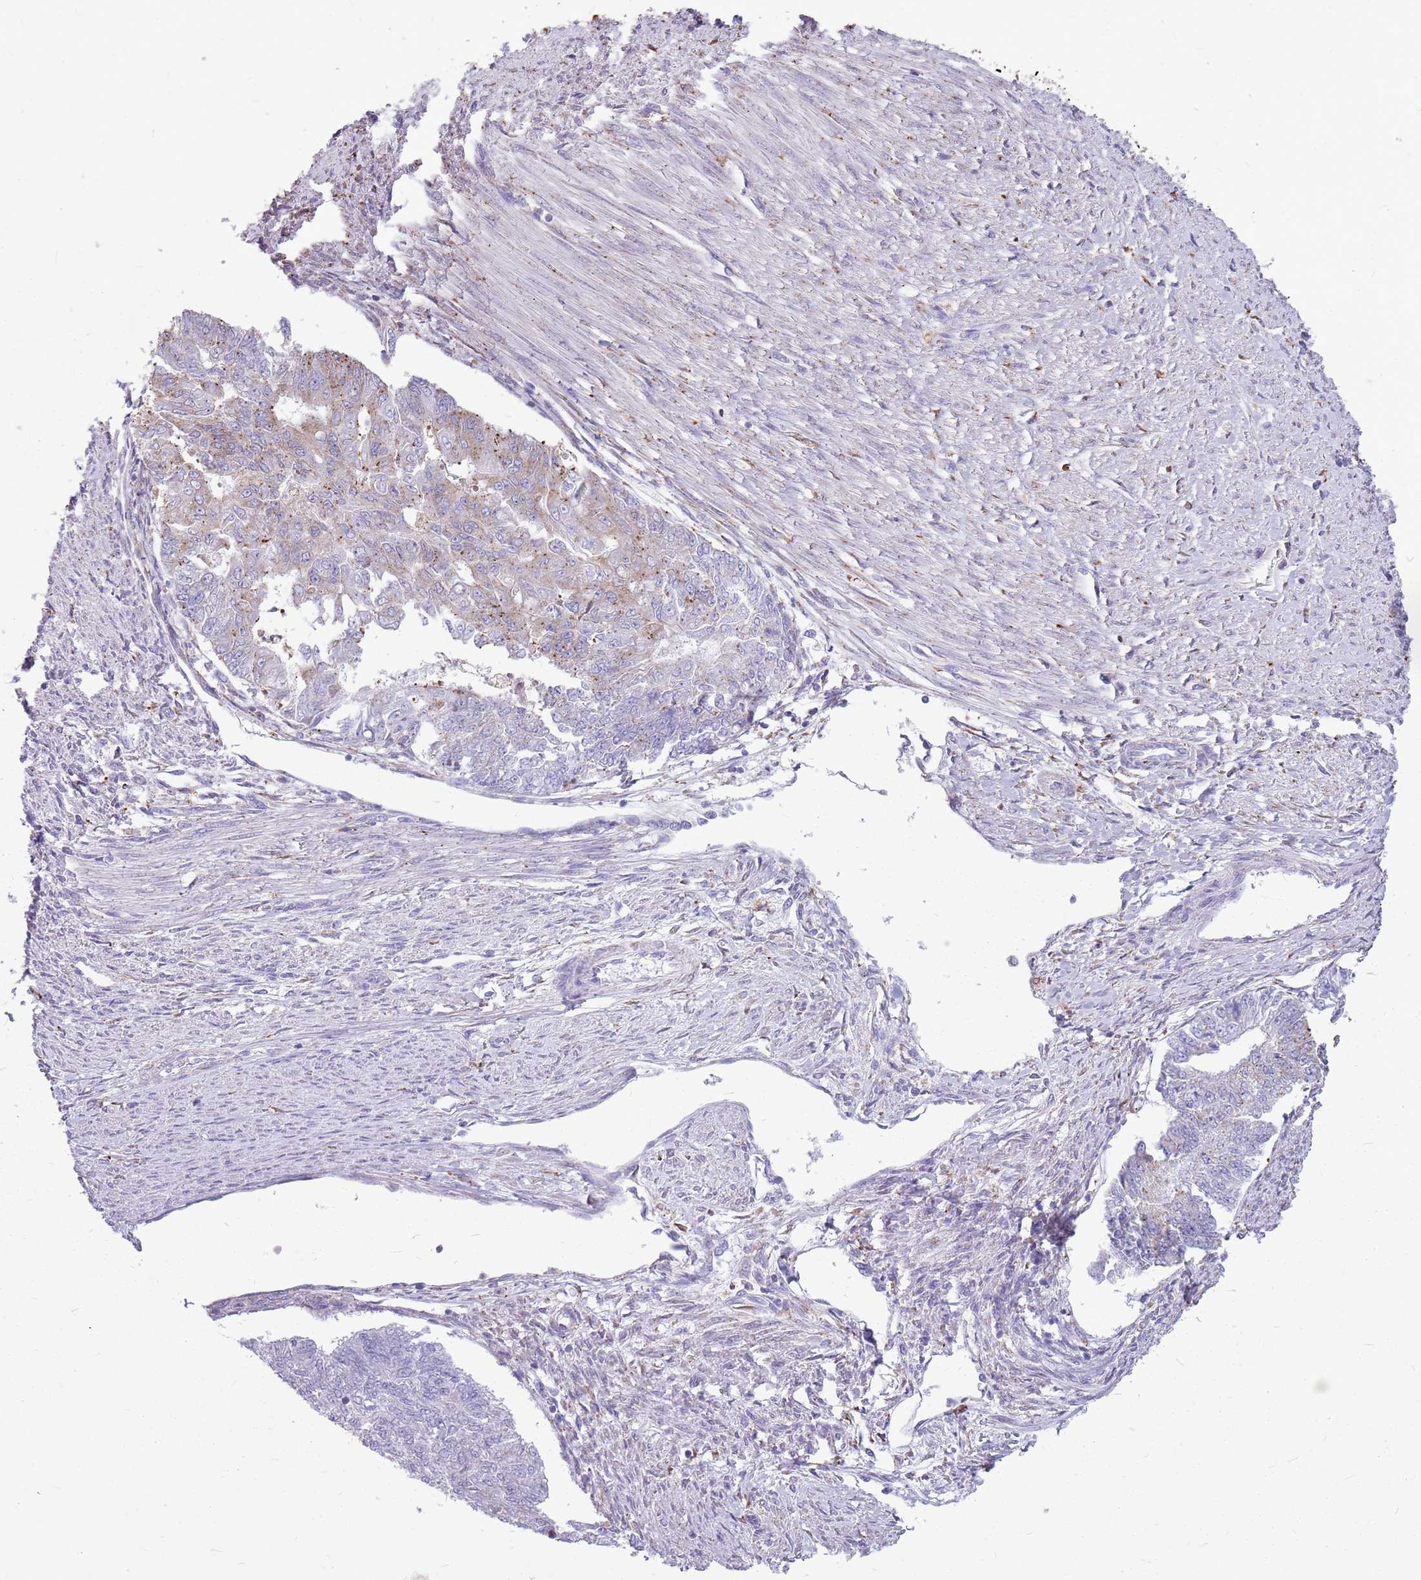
{"staining": {"intensity": "weak", "quantity": "<25%", "location": "cytoplasmic/membranous"}, "tissue": "endometrial cancer", "cell_type": "Tumor cells", "image_type": "cancer", "snomed": [{"axis": "morphology", "description": "Adenocarcinoma, NOS"}, {"axis": "topography", "description": "Endometrium"}], "caption": "A photomicrograph of endometrial cancer stained for a protein shows no brown staining in tumor cells.", "gene": "KCTD19", "patient": {"sex": "female", "age": 32}}